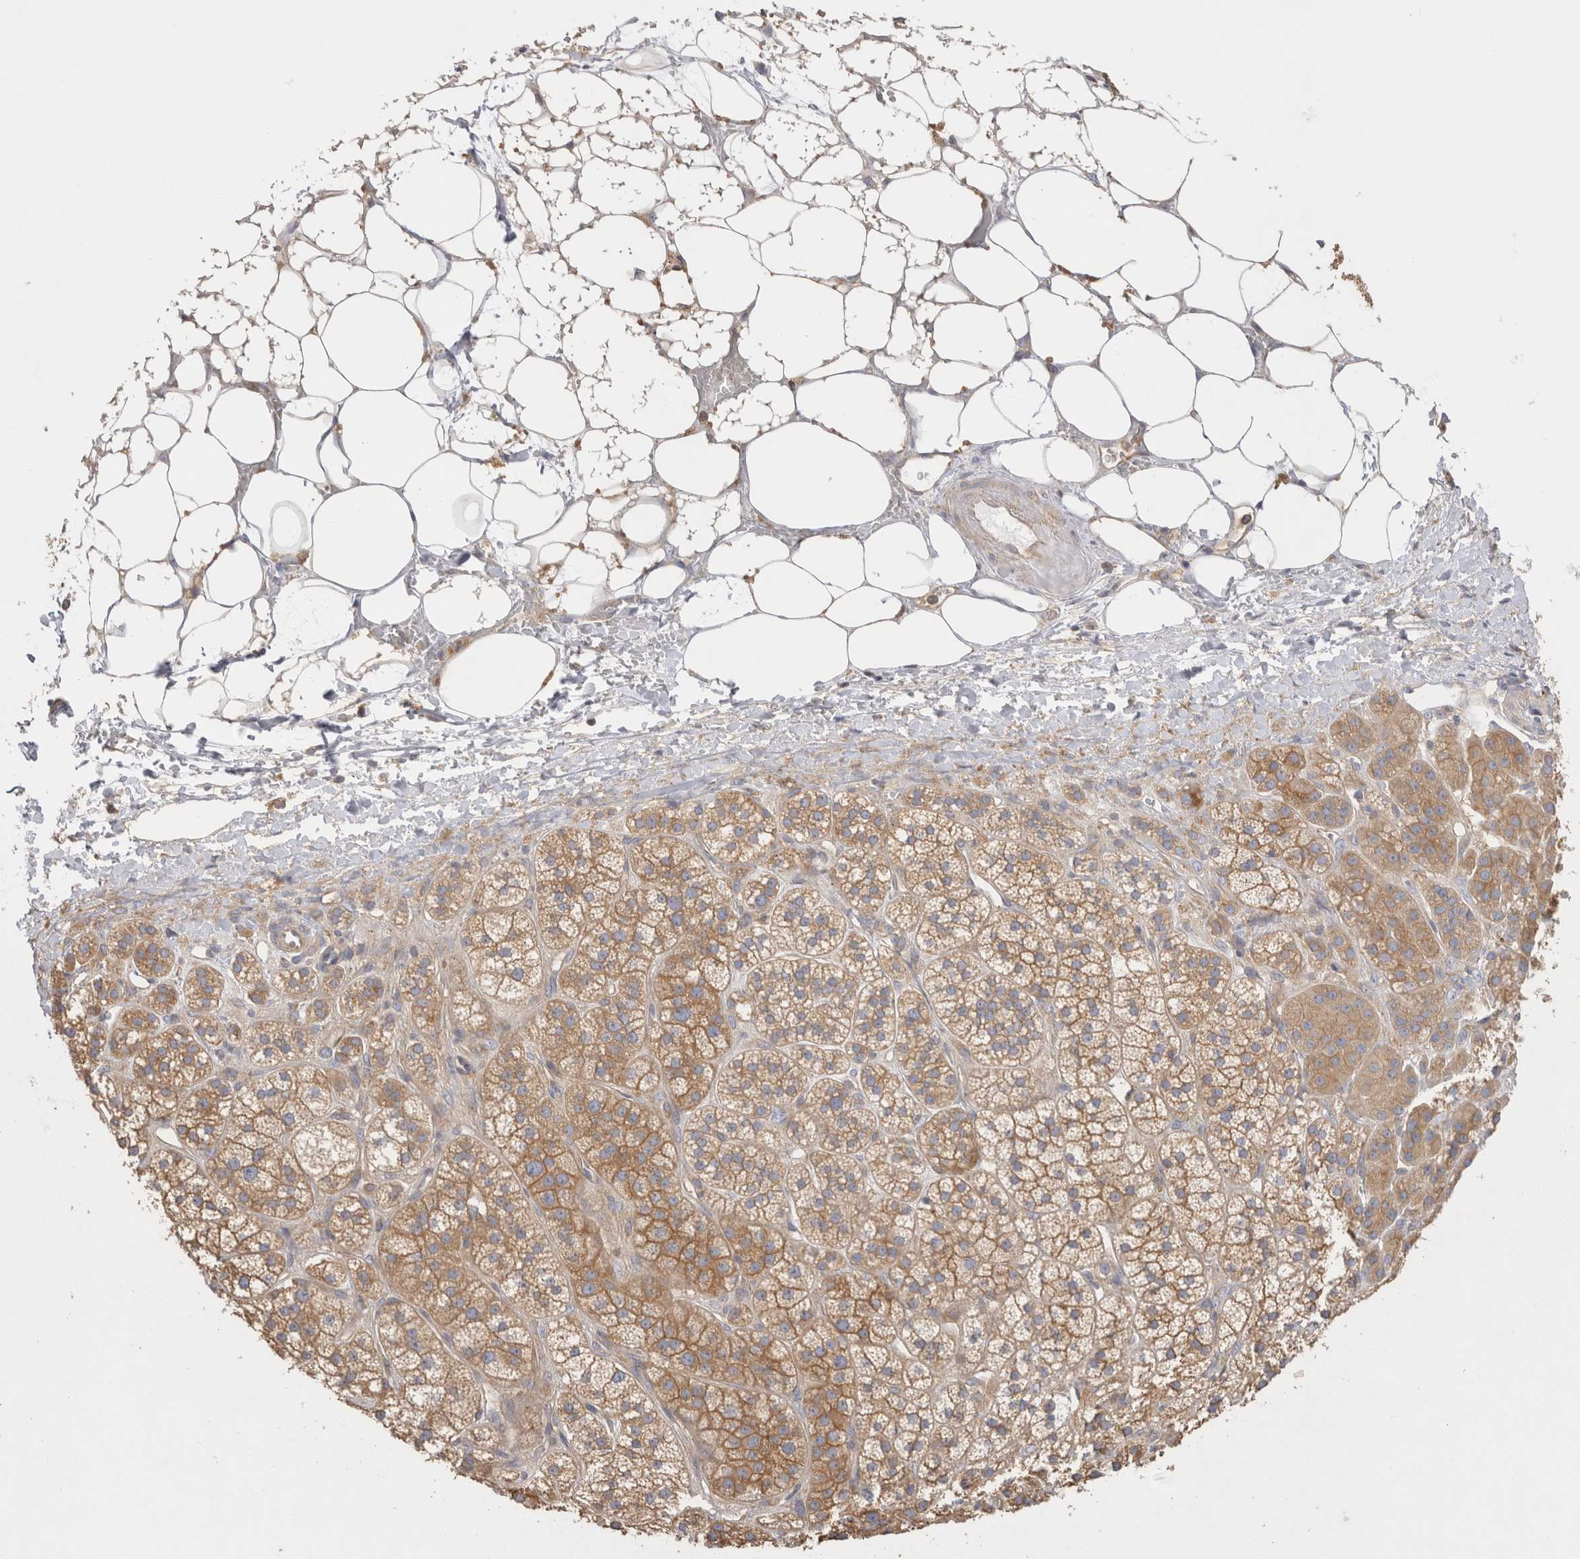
{"staining": {"intensity": "moderate", "quantity": ">75%", "location": "cytoplasmic/membranous"}, "tissue": "adrenal gland", "cell_type": "Glandular cells", "image_type": "normal", "snomed": [{"axis": "morphology", "description": "Normal tissue, NOS"}, {"axis": "topography", "description": "Adrenal gland"}], "caption": "IHC photomicrograph of benign adrenal gland: human adrenal gland stained using immunohistochemistry (IHC) demonstrates medium levels of moderate protein expression localized specifically in the cytoplasmic/membranous of glandular cells, appearing as a cytoplasmic/membranous brown color.", "gene": "CHMP6", "patient": {"sex": "male", "age": 56}}